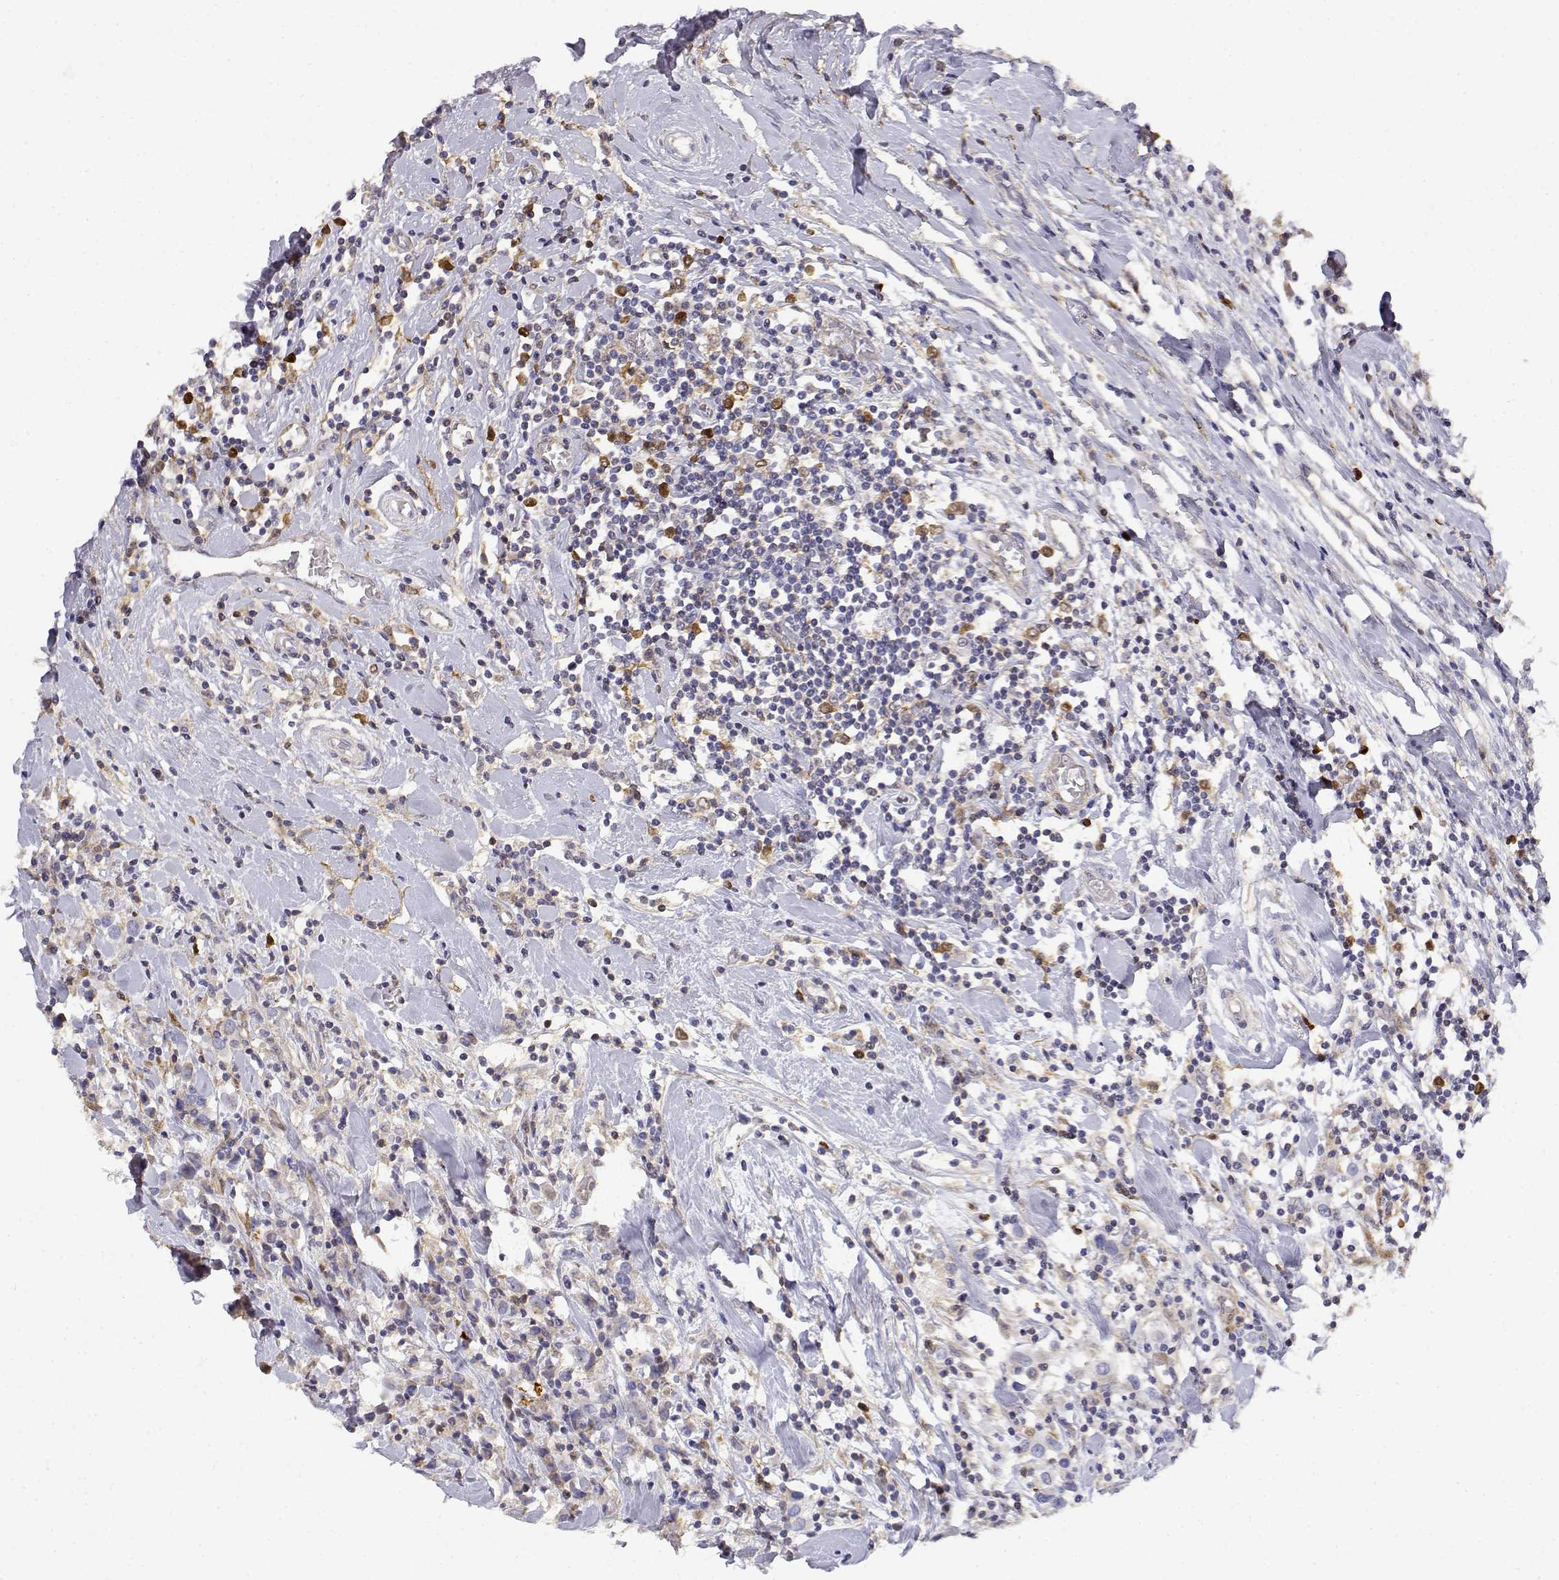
{"staining": {"intensity": "weak", "quantity": "25%-75%", "location": "cytoplasmic/membranous"}, "tissue": "breast cancer", "cell_type": "Tumor cells", "image_type": "cancer", "snomed": [{"axis": "morphology", "description": "Duct carcinoma"}, {"axis": "topography", "description": "Breast"}], "caption": "DAB immunohistochemical staining of infiltrating ductal carcinoma (breast) demonstrates weak cytoplasmic/membranous protein staining in about 25%-75% of tumor cells. (Stains: DAB (3,3'-diaminobenzidine) in brown, nuclei in blue, Microscopy: brightfield microscopy at high magnification).", "gene": "ADA", "patient": {"sex": "female", "age": 61}}